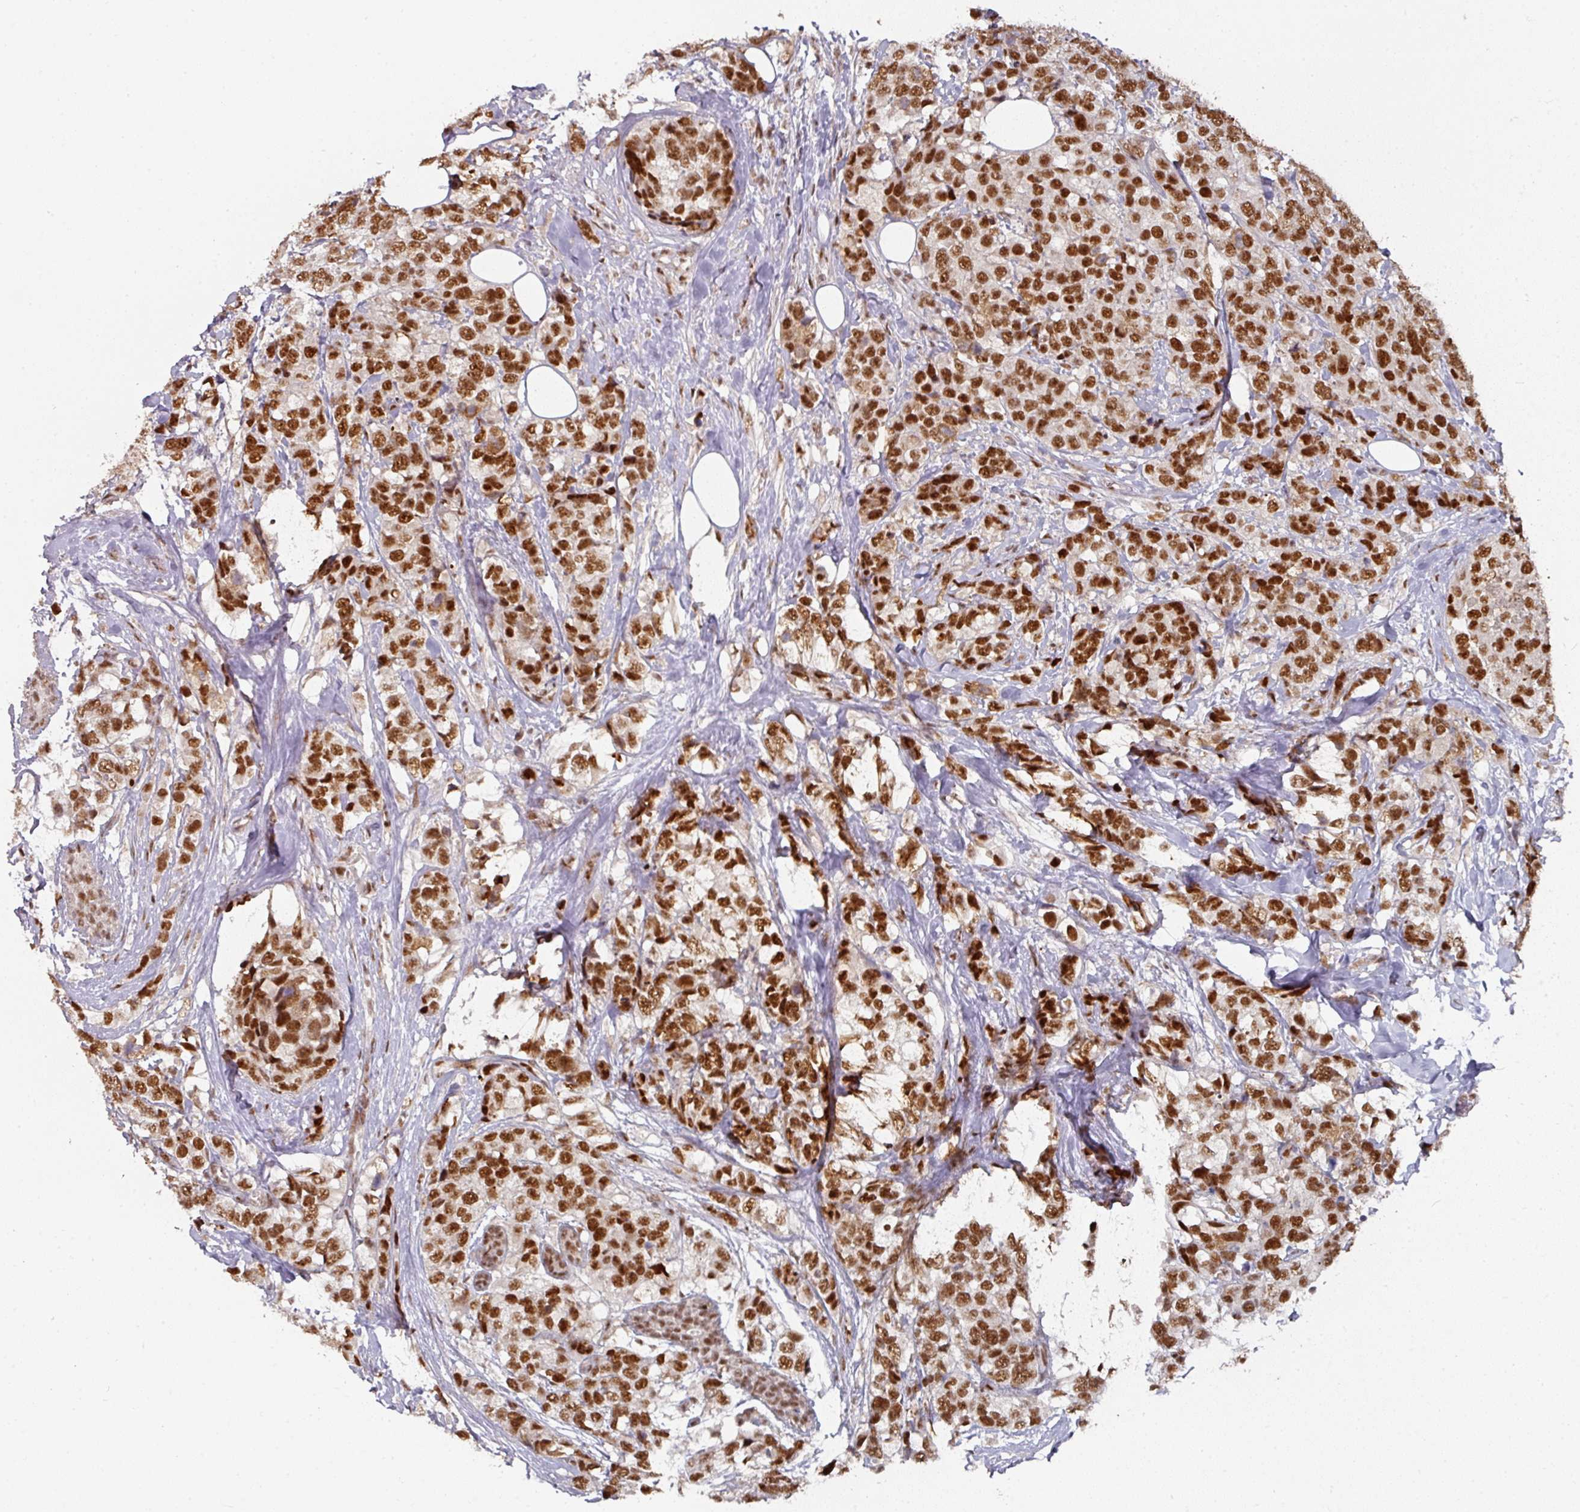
{"staining": {"intensity": "strong", "quantity": ">75%", "location": "nuclear"}, "tissue": "breast cancer", "cell_type": "Tumor cells", "image_type": "cancer", "snomed": [{"axis": "morphology", "description": "Lobular carcinoma"}, {"axis": "topography", "description": "Breast"}], "caption": "The immunohistochemical stain shows strong nuclear expression in tumor cells of breast cancer (lobular carcinoma) tissue.", "gene": "MEPCE", "patient": {"sex": "female", "age": 59}}